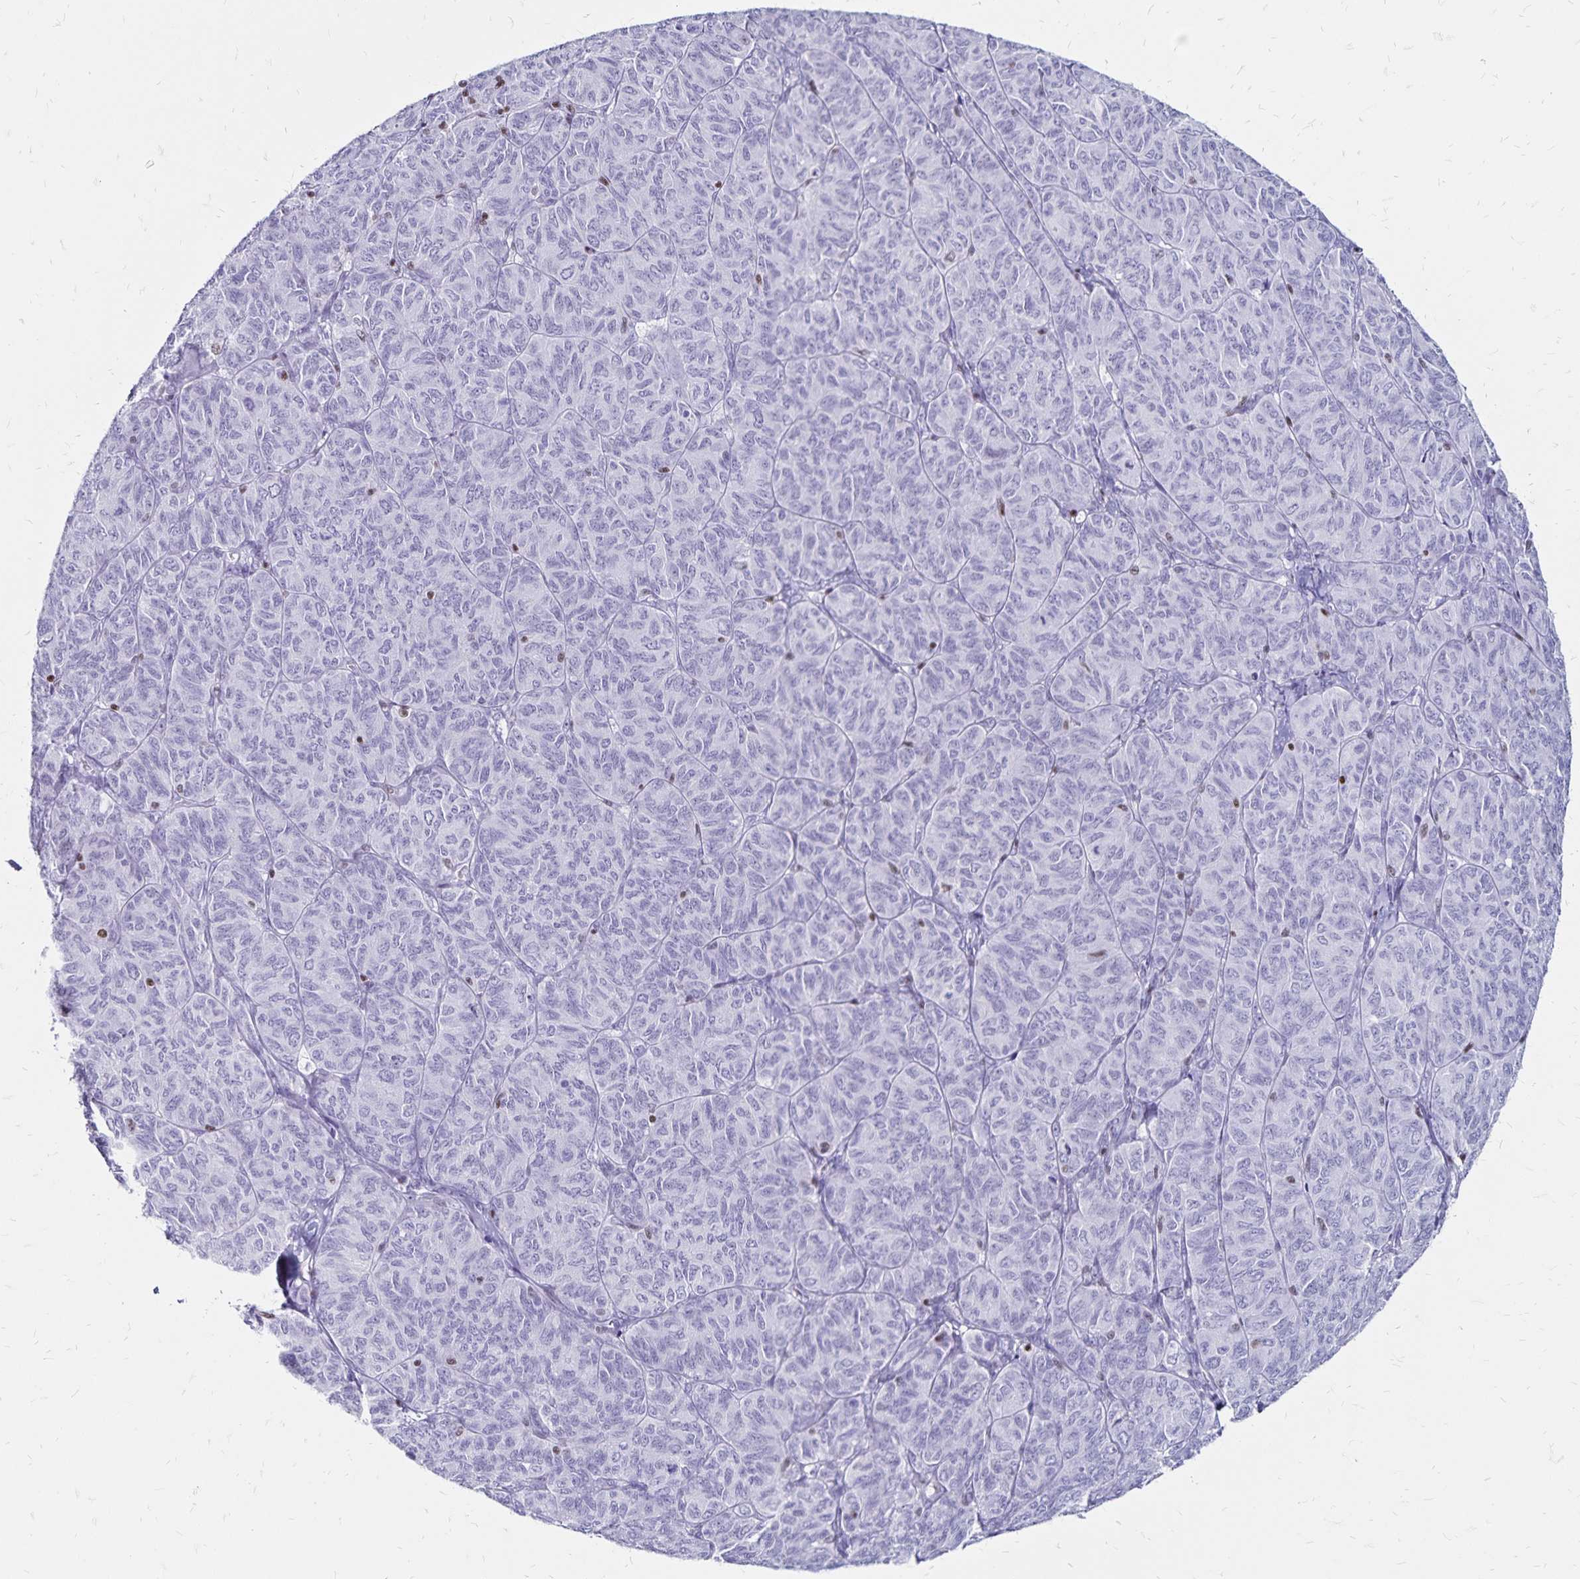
{"staining": {"intensity": "negative", "quantity": "none", "location": "none"}, "tissue": "ovarian cancer", "cell_type": "Tumor cells", "image_type": "cancer", "snomed": [{"axis": "morphology", "description": "Carcinoma, endometroid"}, {"axis": "topography", "description": "Ovary"}], "caption": "Immunohistochemistry (IHC) of endometroid carcinoma (ovarian) reveals no staining in tumor cells.", "gene": "IKZF1", "patient": {"sex": "female", "age": 80}}